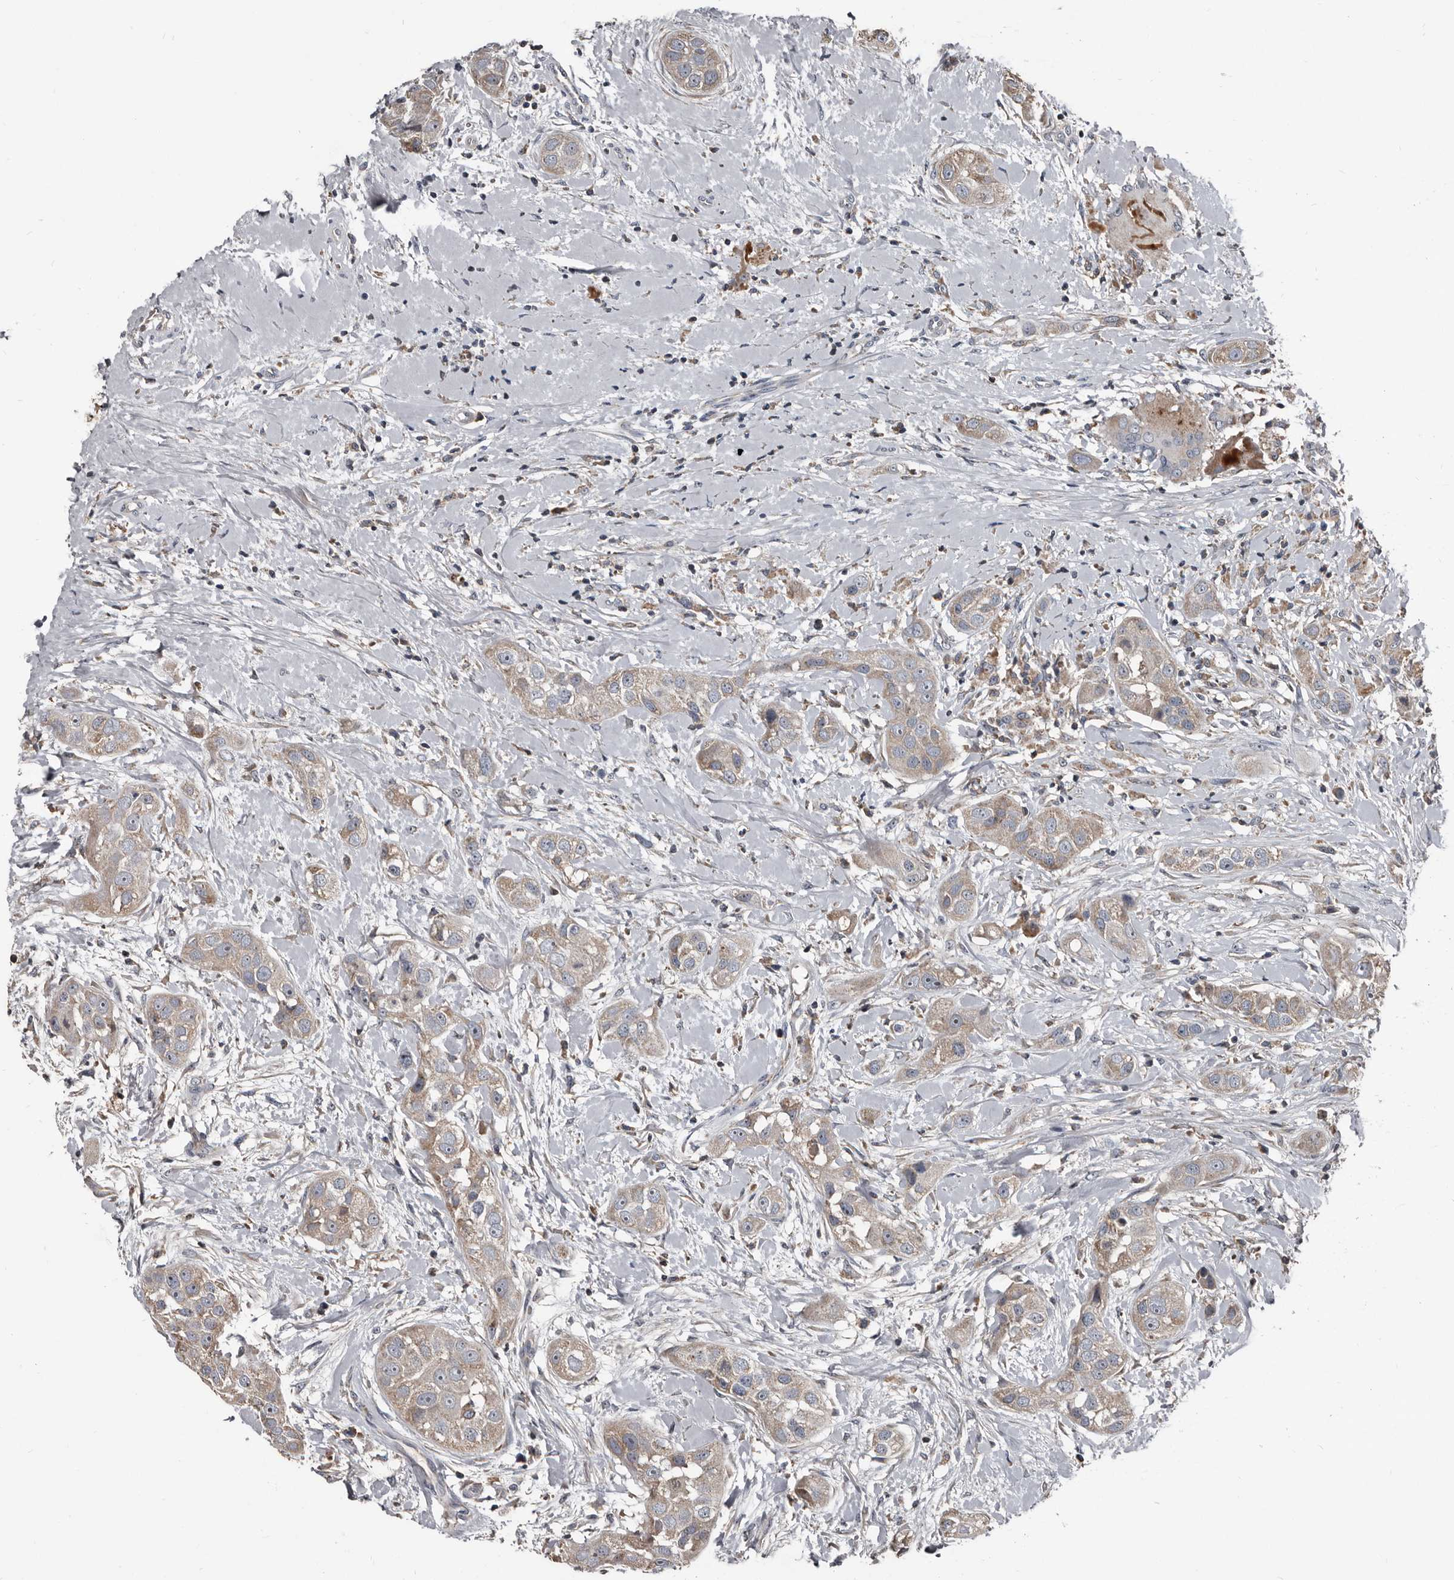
{"staining": {"intensity": "weak", "quantity": ">75%", "location": "cytoplasmic/membranous"}, "tissue": "head and neck cancer", "cell_type": "Tumor cells", "image_type": "cancer", "snomed": [{"axis": "morphology", "description": "Normal tissue, NOS"}, {"axis": "morphology", "description": "Squamous cell carcinoma, NOS"}, {"axis": "topography", "description": "Skeletal muscle"}, {"axis": "topography", "description": "Head-Neck"}], "caption": "Tumor cells demonstrate low levels of weak cytoplasmic/membranous positivity in approximately >75% of cells in human head and neck squamous cell carcinoma.", "gene": "GREB1", "patient": {"sex": "male", "age": 51}}